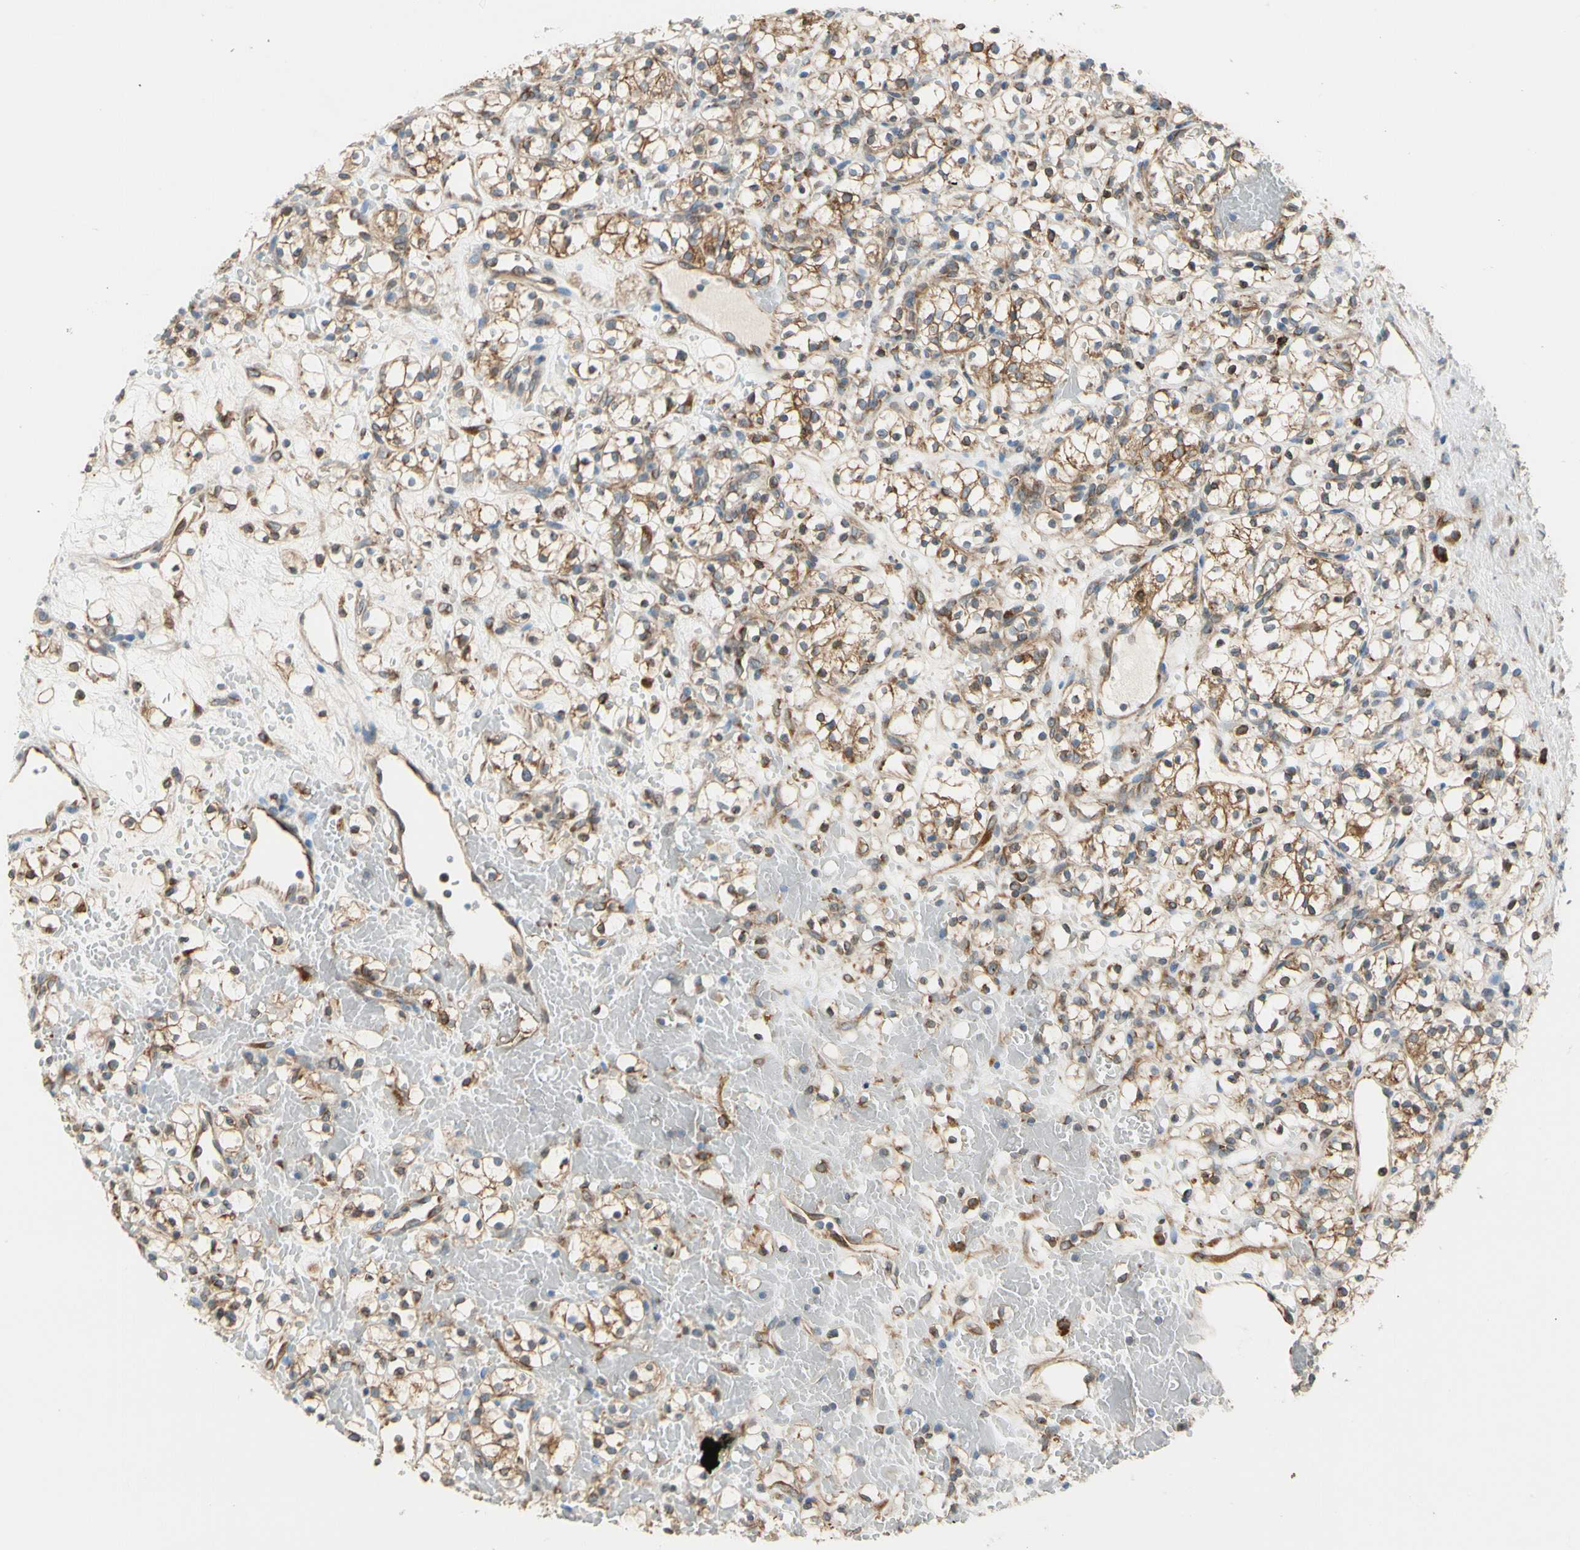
{"staining": {"intensity": "moderate", "quantity": ">75%", "location": "cytoplasmic/membranous"}, "tissue": "renal cancer", "cell_type": "Tumor cells", "image_type": "cancer", "snomed": [{"axis": "morphology", "description": "Adenocarcinoma, NOS"}, {"axis": "topography", "description": "Kidney"}], "caption": "A medium amount of moderate cytoplasmic/membranous expression is identified in about >75% of tumor cells in renal cancer tissue.", "gene": "CLCC1", "patient": {"sex": "female", "age": 60}}